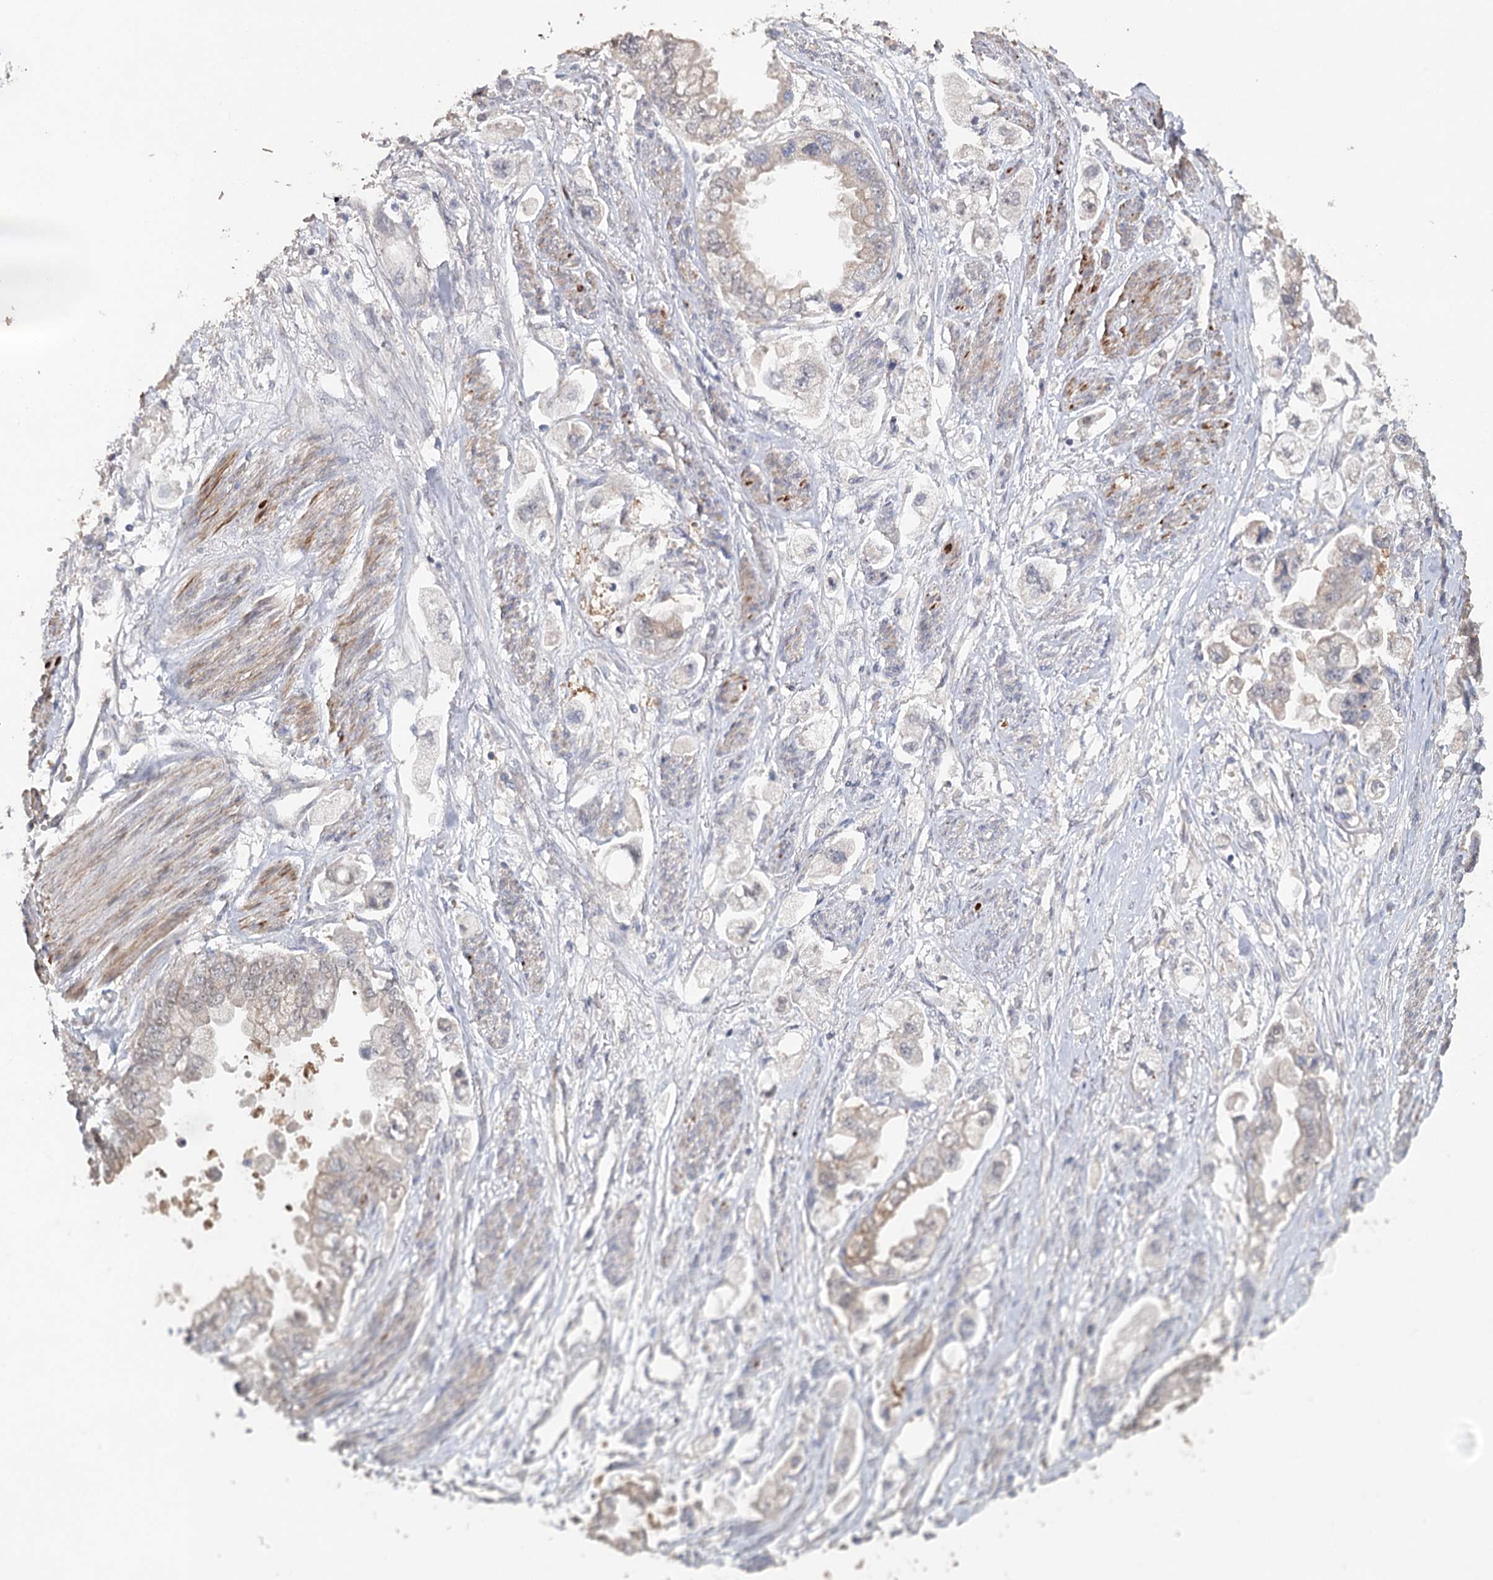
{"staining": {"intensity": "weak", "quantity": "25%-75%", "location": "cytoplasmic/membranous"}, "tissue": "stomach cancer", "cell_type": "Tumor cells", "image_type": "cancer", "snomed": [{"axis": "morphology", "description": "Adenocarcinoma, NOS"}, {"axis": "topography", "description": "Stomach"}], "caption": "Tumor cells demonstrate low levels of weak cytoplasmic/membranous expression in approximately 25%-75% of cells in stomach cancer.", "gene": "MAP3K13", "patient": {"sex": "male", "age": 62}}